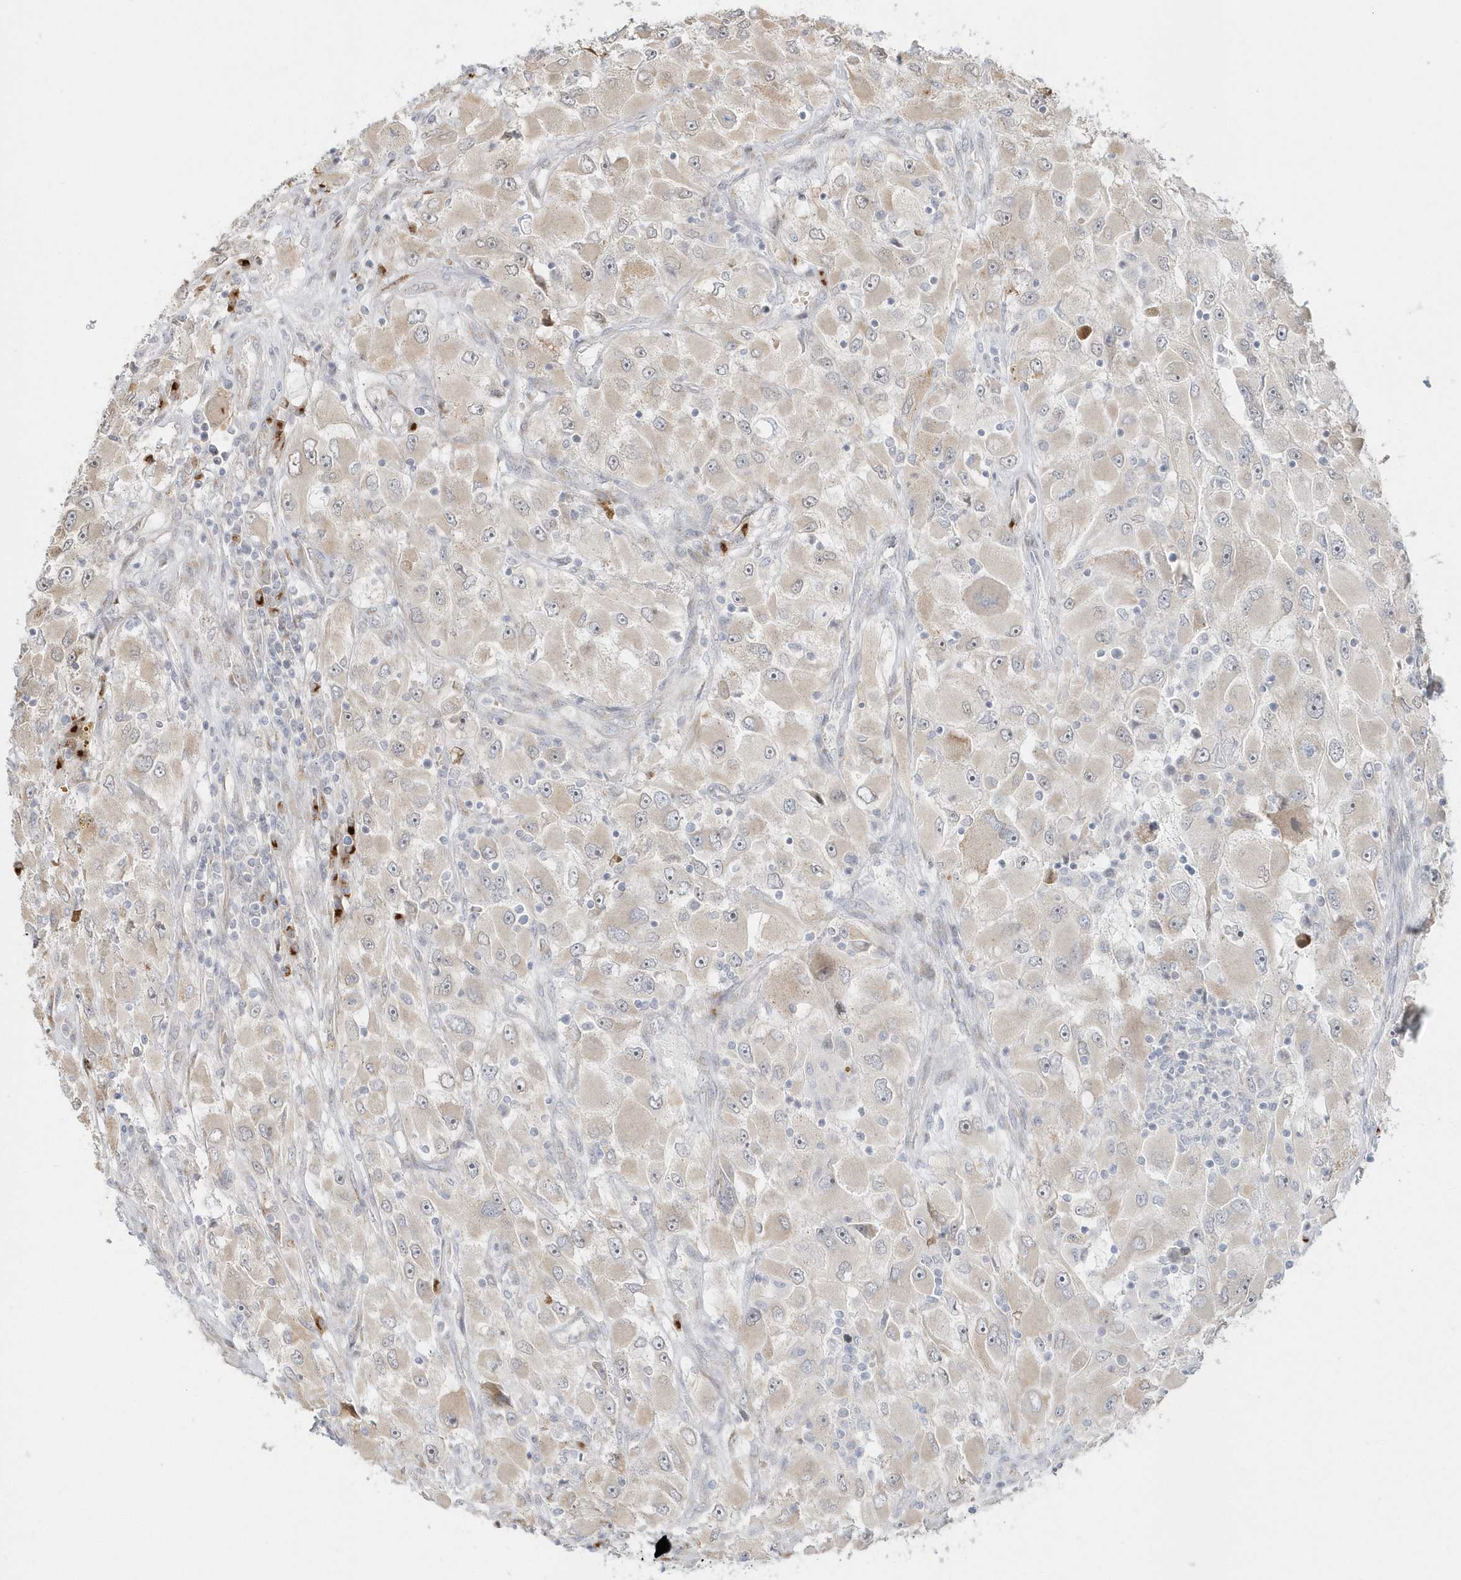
{"staining": {"intensity": "weak", "quantity": ">75%", "location": "cytoplasmic/membranous"}, "tissue": "renal cancer", "cell_type": "Tumor cells", "image_type": "cancer", "snomed": [{"axis": "morphology", "description": "Adenocarcinoma, NOS"}, {"axis": "topography", "description": "Kidney"}], "caption": "Immunohistochemical staining of renal cancer reveals low levels of weak cytoplasmic/membranous protein expression in about >75% of tumor cells.", "gene": "DHFR", "patient": {"sex": "female", "age": 52}}